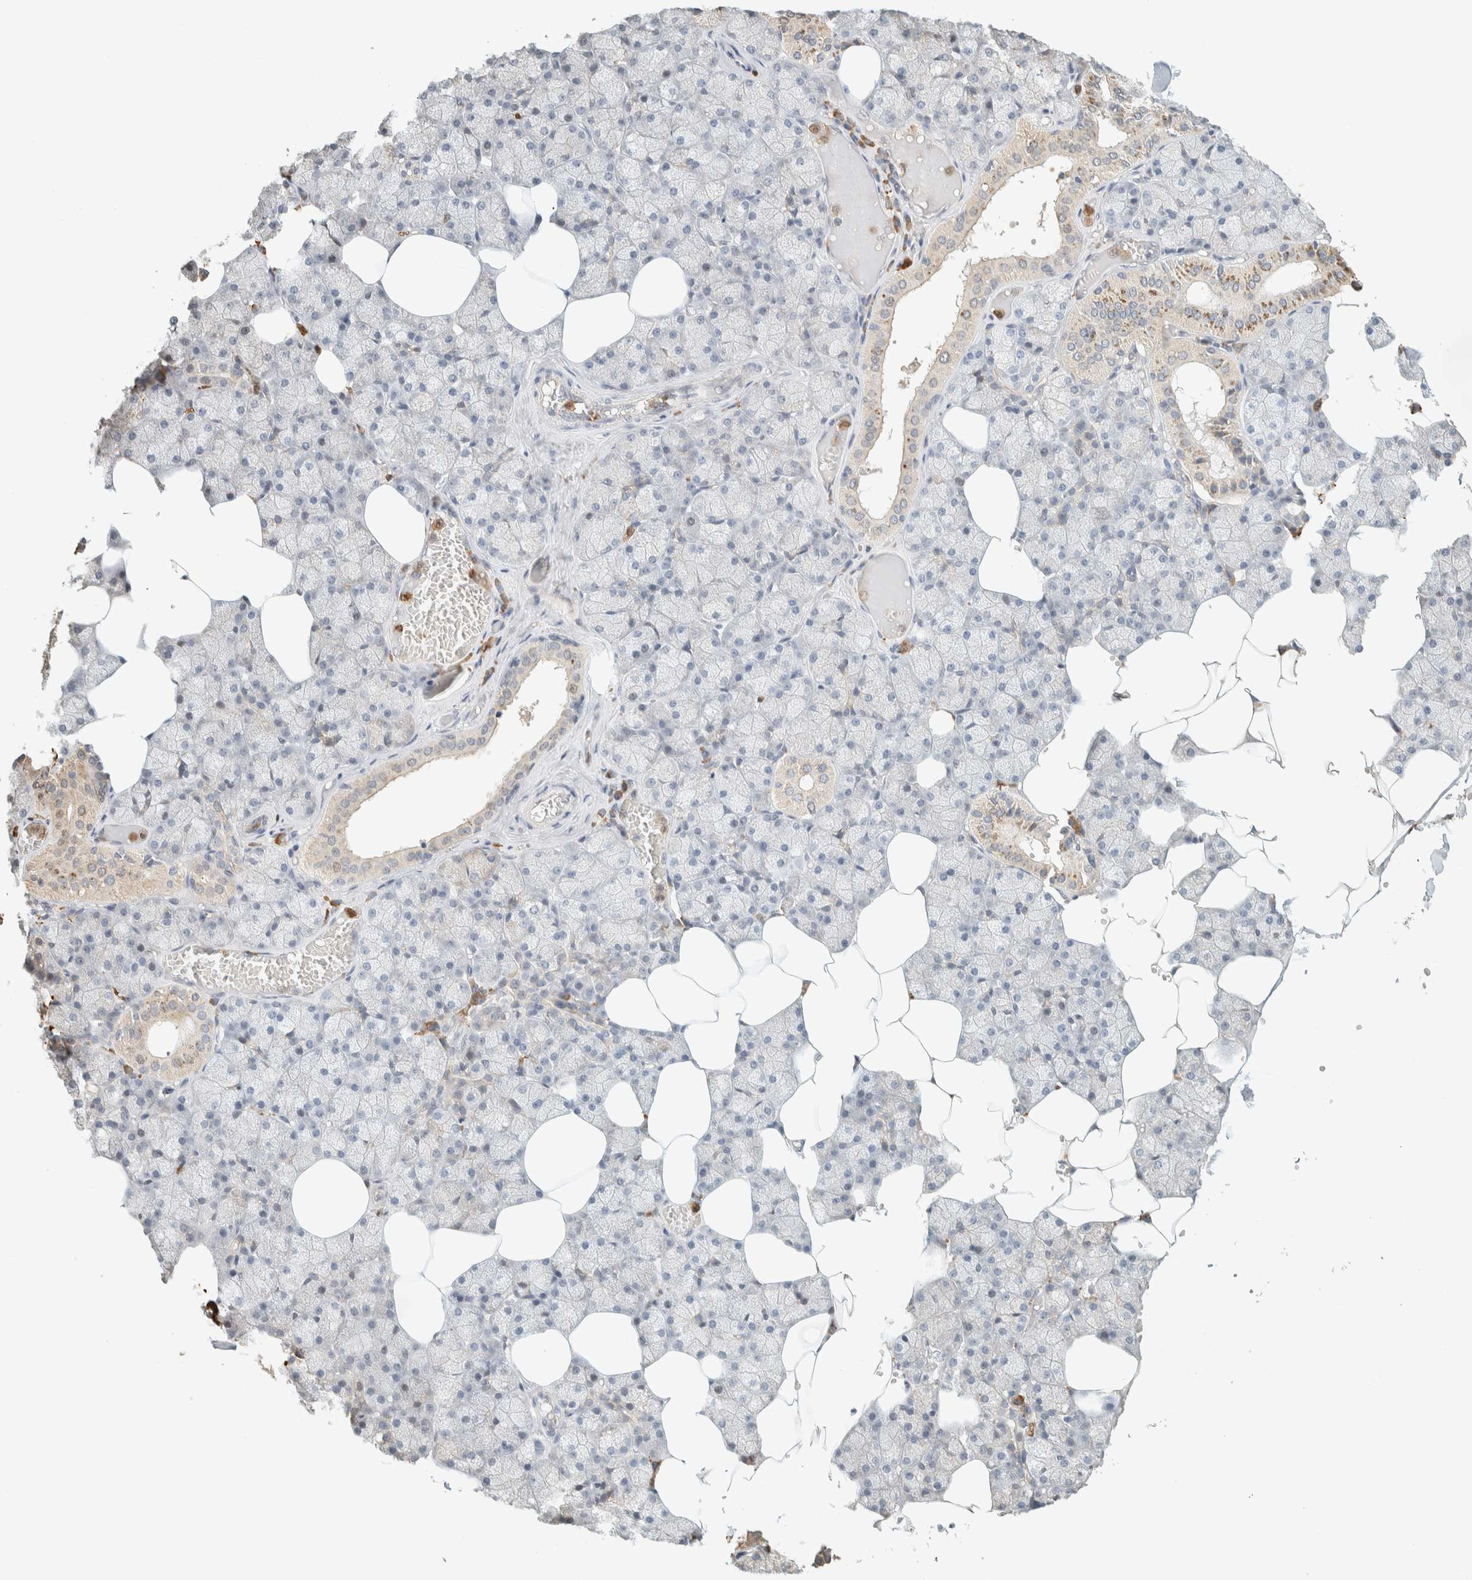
{"staining": {"intensity": "moderate", "quantity": "<25%", "location": "cytoplasmic/membranous"}, "tissue": "salivary gland", "cell_type": "Glandular cells", "image_type": "normal", "snomed": [{"axis": "morphology", "description": "Normal tissue, NOS"}, {"axis": "topography", "description": "Salivary gland"}], "caption": "Protein staining of benign salivary gland displays moderate cytoplasmic/membranous positivity in approximately <25% of glandular cells.", "gene": "TTC3", "patient": {"sex": "male", "age": 62}}